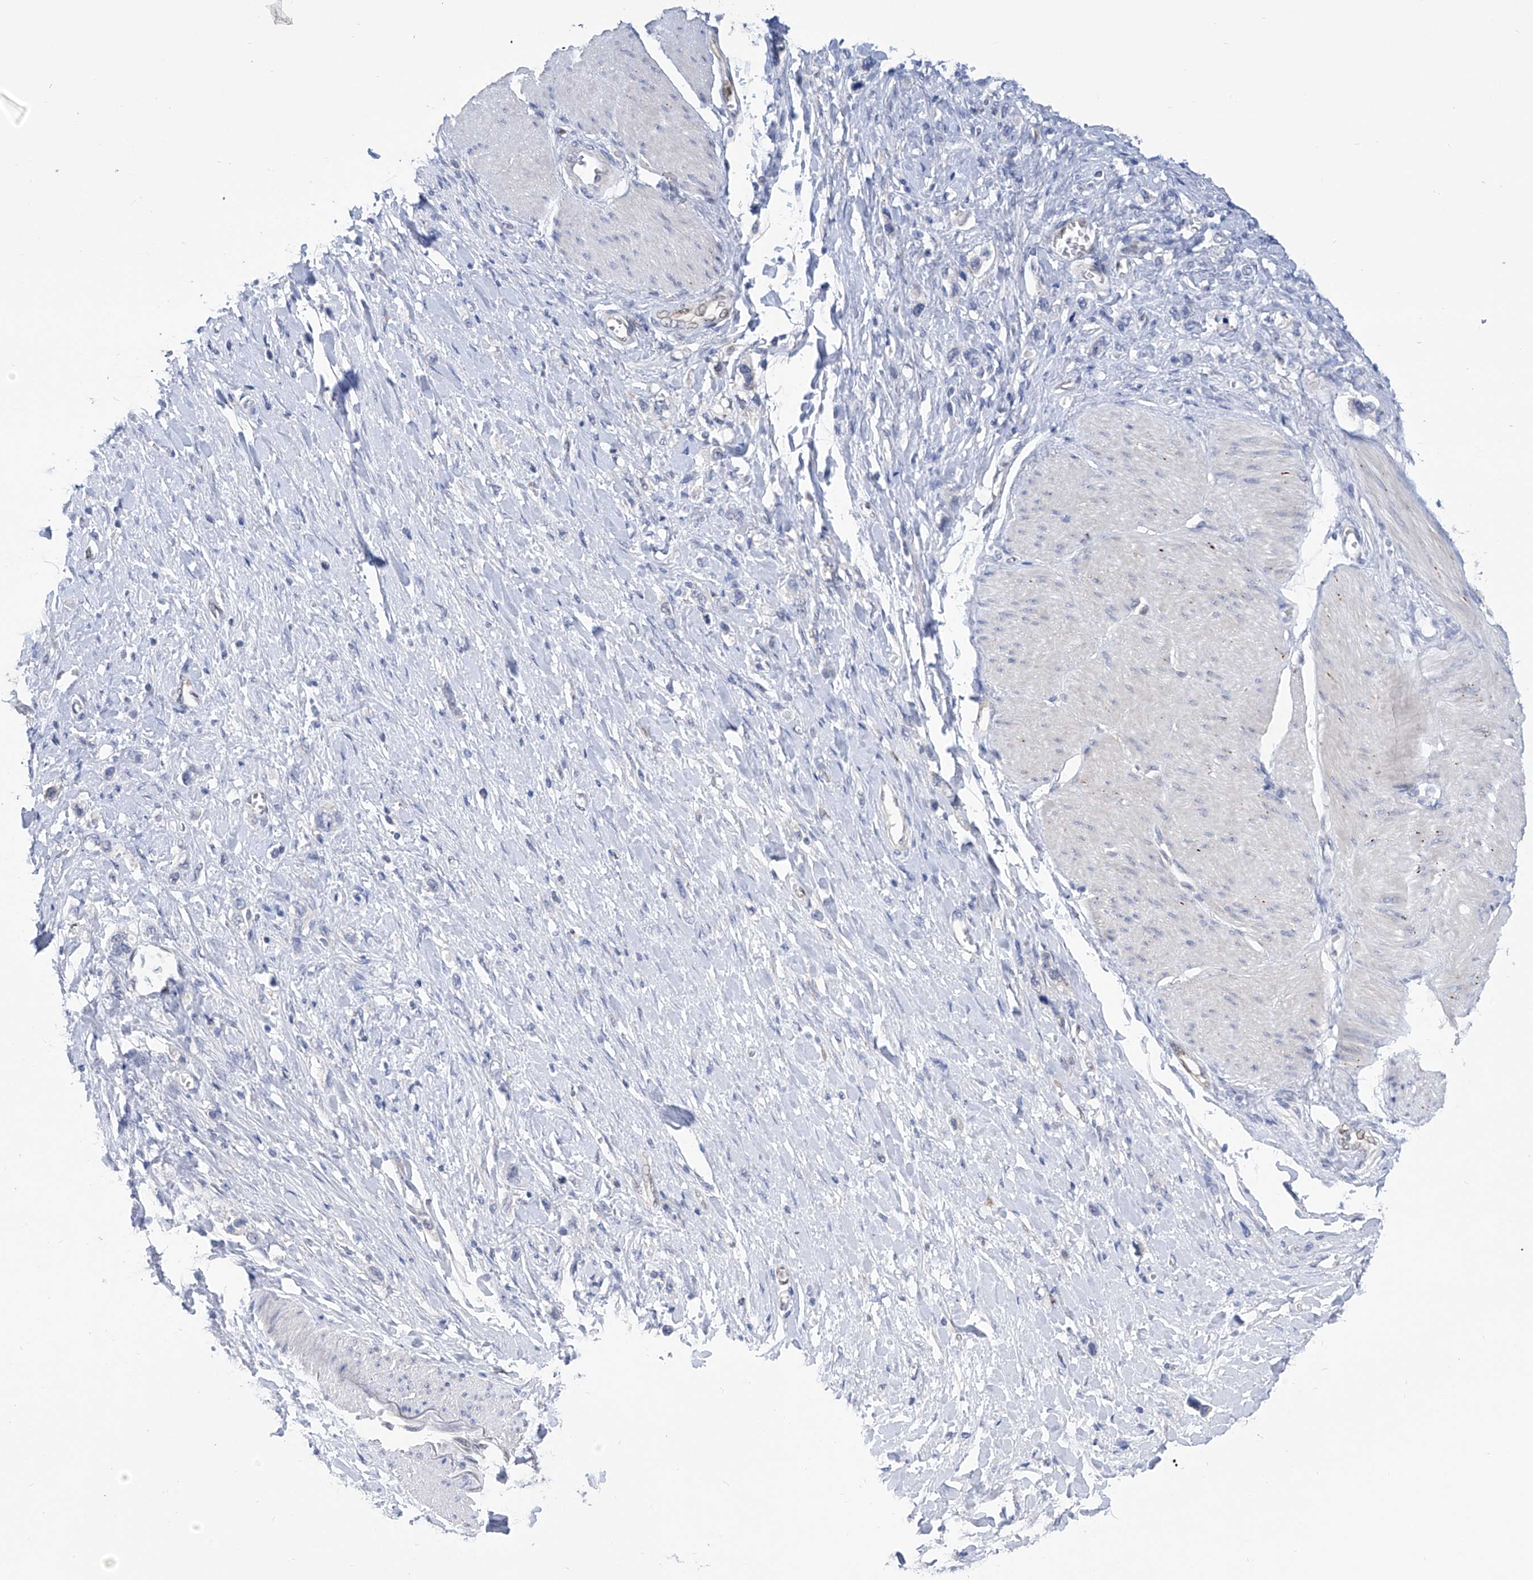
{"staining": {"intensity": "negative", "quantity": "none", "location": "none"}, "tissue": "stomach cancer", "cell_type": "Tumor cells", "image_type": "cancer", "snomed": [{"axis": "morphology", "description": "Adenocarcinoma, NOS"}, {"axis": "topography", "description": "Stomach"}], "caption": "Immunohistochemistry (IHC) histopathology image of neoplastic tissue: human stomach cancer stained with DAB (3,3'-diaminobenzidine) exhibits no significant protein expression in tumor cells.", "gene": "PHF20", "patient": {"sex": "female", "age": 65}}